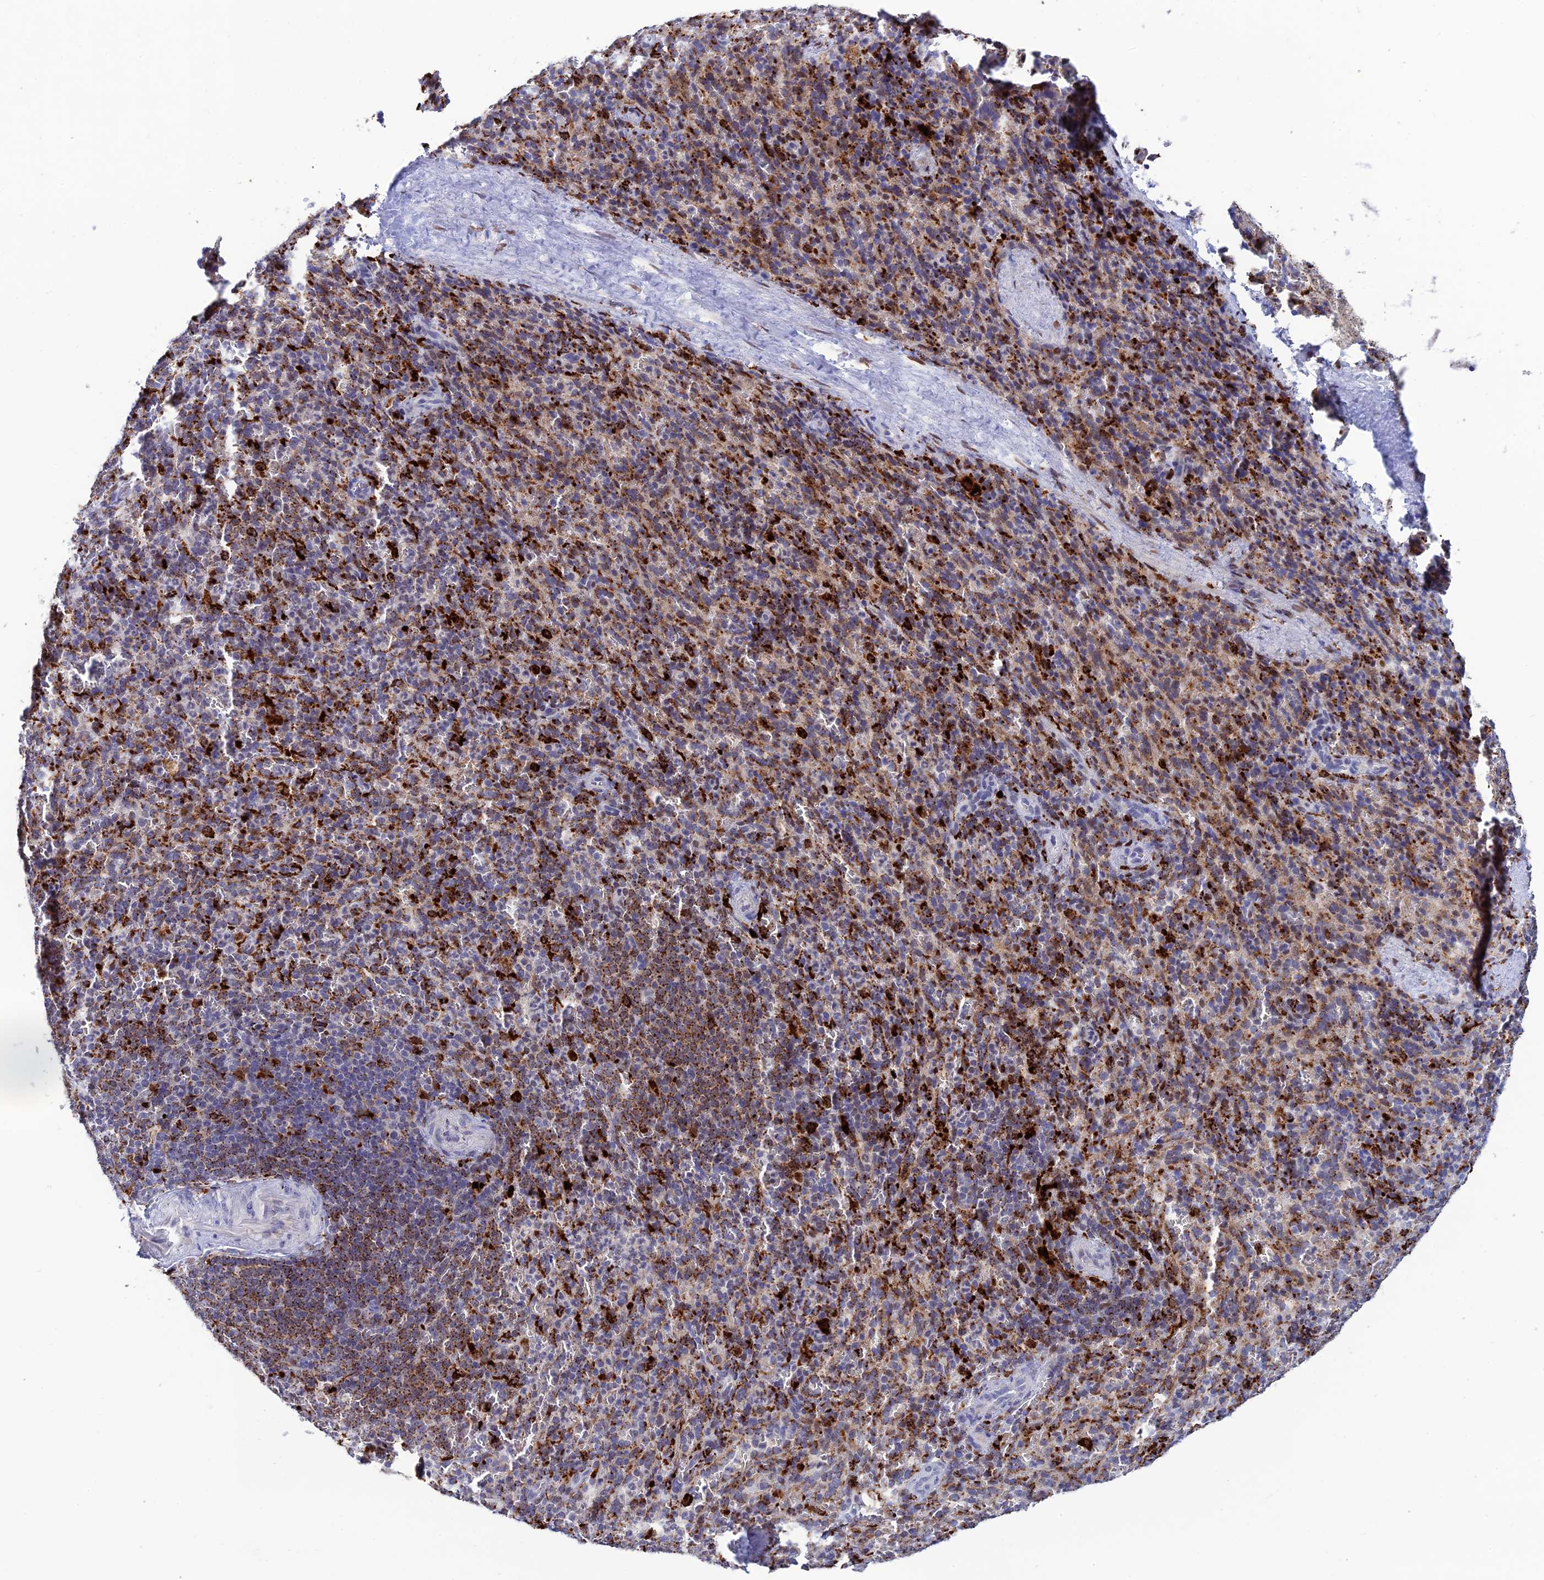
{"staining": {"intensity": "strong", "quantity": "25%-75%", "location": "cytoplasmic/membranous"}, "tissue": "spleen", "cell_type": "Cells in red pulp", "image_type": "normal", "snomed": [{"axis": "morphology", "description": "Normal tissue, NOS"}, {"axis": "topography", "description": "Spleen"}], "caption": "Spleen stained with DAB (3,3'-diaminobenzidine) immunohistochemistry (IHC) displays high levels of strong cytoplasmic/membranous staining in approximately 25%-75% of cells in red pulp.", "gene": "HIC1", "patient": {"sex": "female", "age": 21}}